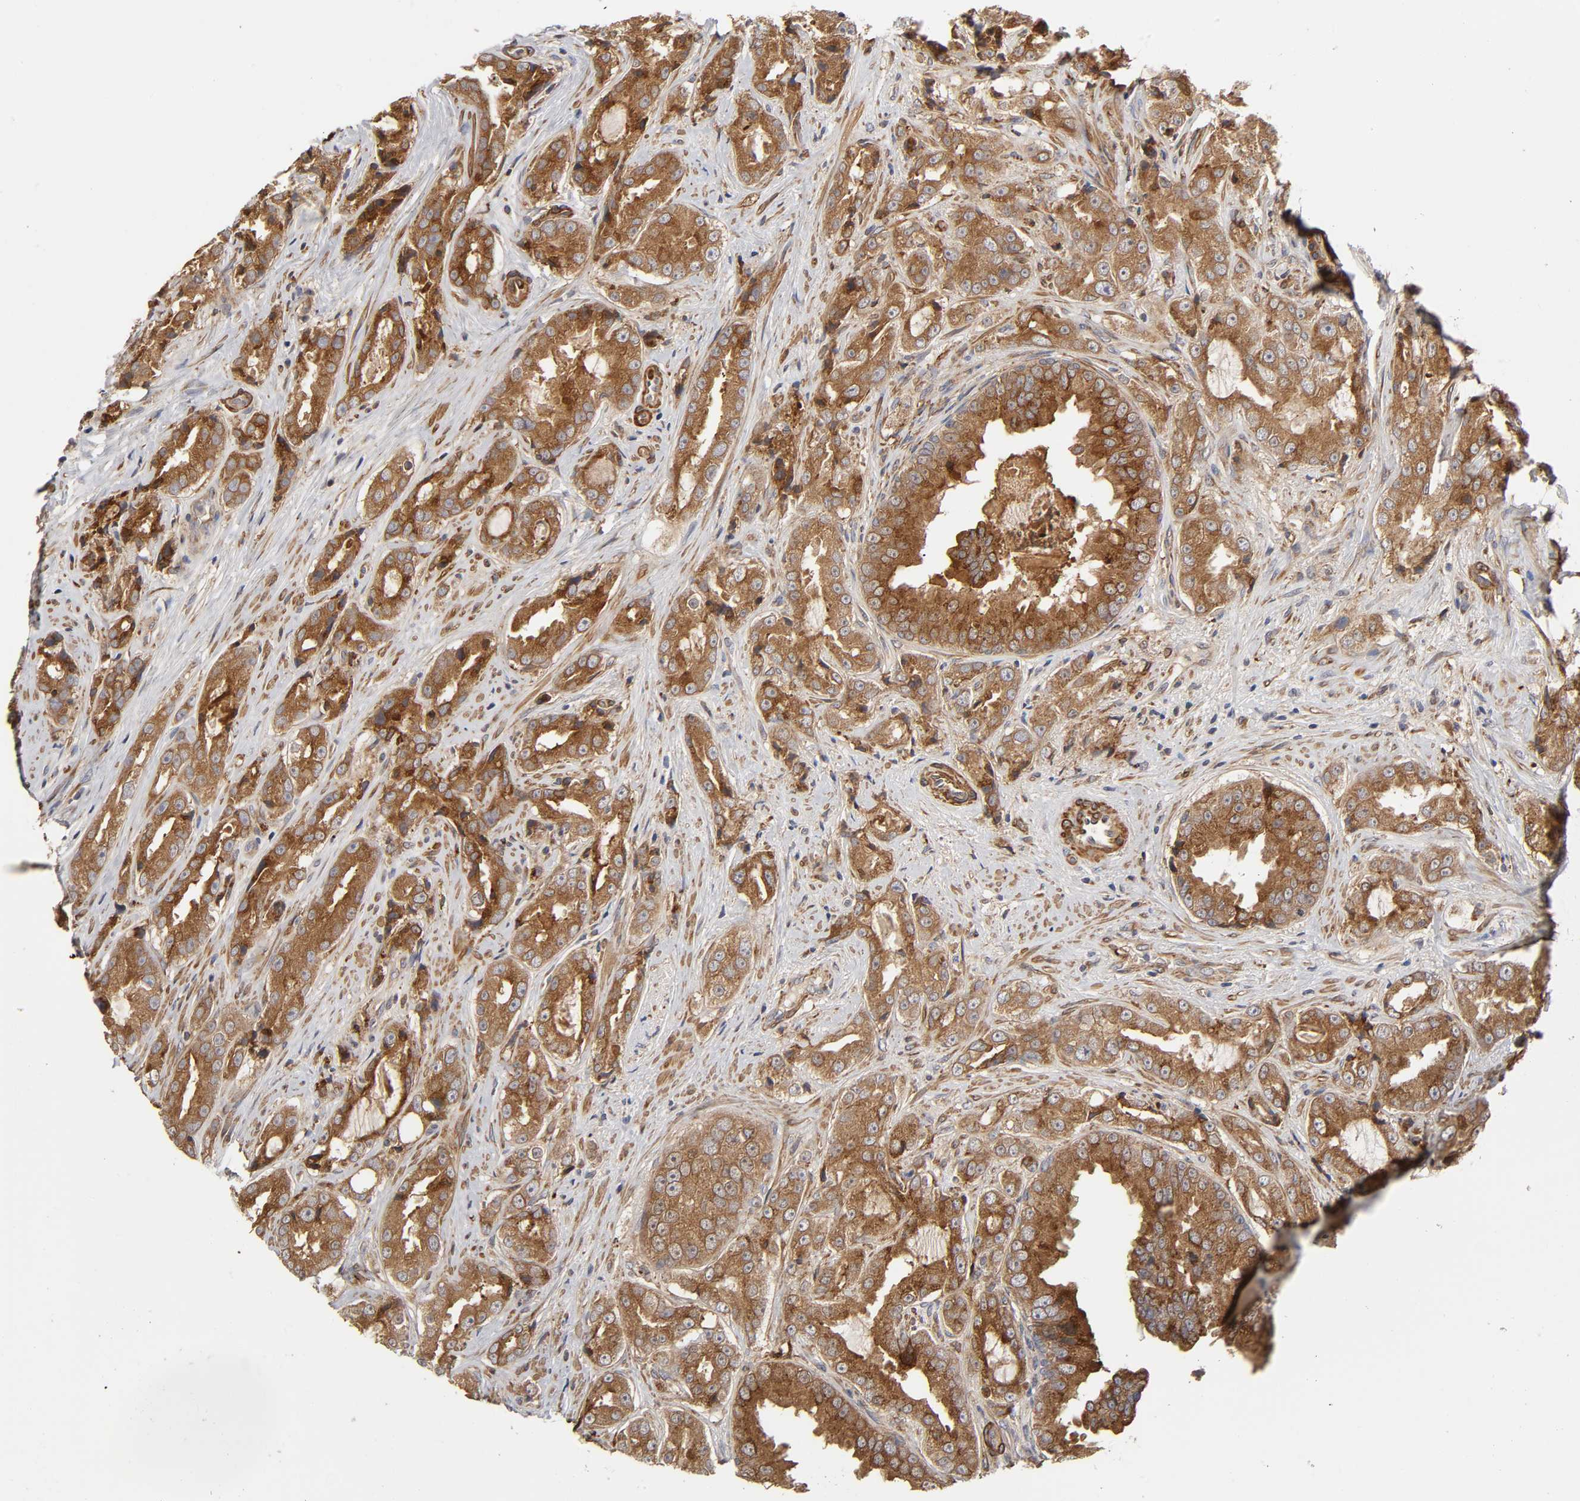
{"staining": {"intensity": "moderate", "quantity": ">75%", "location": "cytoplasmic/membranous"}, "tissue": "prostate cancer", "cell_type": "Tumor cells", "image_type": "cancer", "snomed": [{"axis": "morphology", "description": "Adenocarcinoma, High grade"}, {"axis": "topography", "description": "Prostate"}], "caption": "Tumor cells demonstrate medium levels of moderate cytoplasmic/membranous expression in about >75% of cells in prostate high-grade adenocarcinoma.", "gene": "GNPTG", "patient": {"sex": "male", "age": 73}}